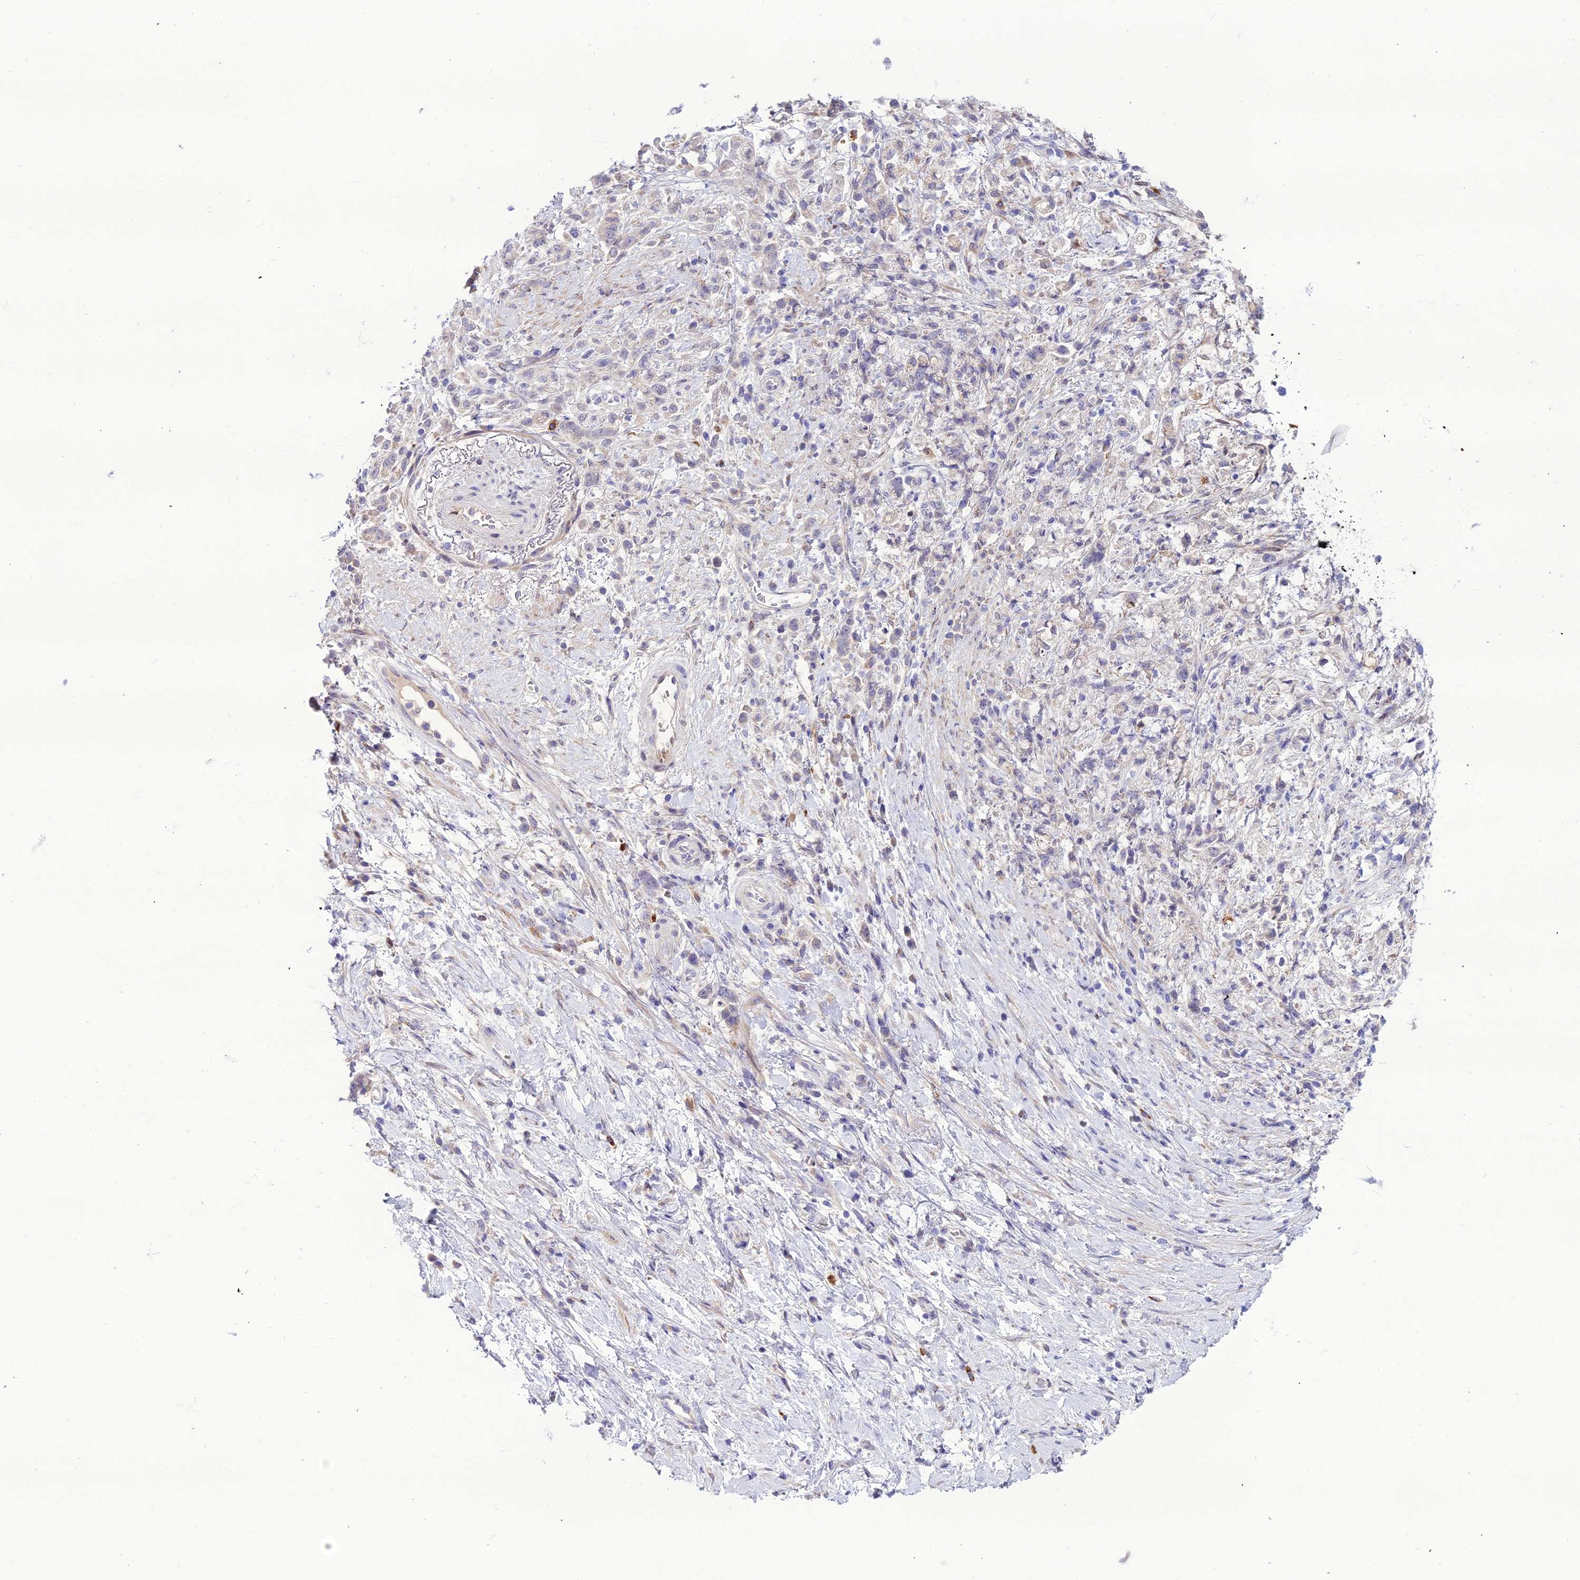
{"staining": {"intensity": "negative", "quantity": "none", "location": "none"}, "tissue": "stomach cancer", "cell_type": "Tumor cells", "image_type": "cancer", "snomed": [{"axis": "morphology", "description": "Adenocarcinoma, NOS"}, {"axis": "topography", "description": "Stomach"}], "caption": "A high-resolution image shows IHC staining of stomach cancer, which demonstrates no significant staining in tumor cells.", "gene": "MB21D2", "patient": {"sex": "female", "age": 60}}